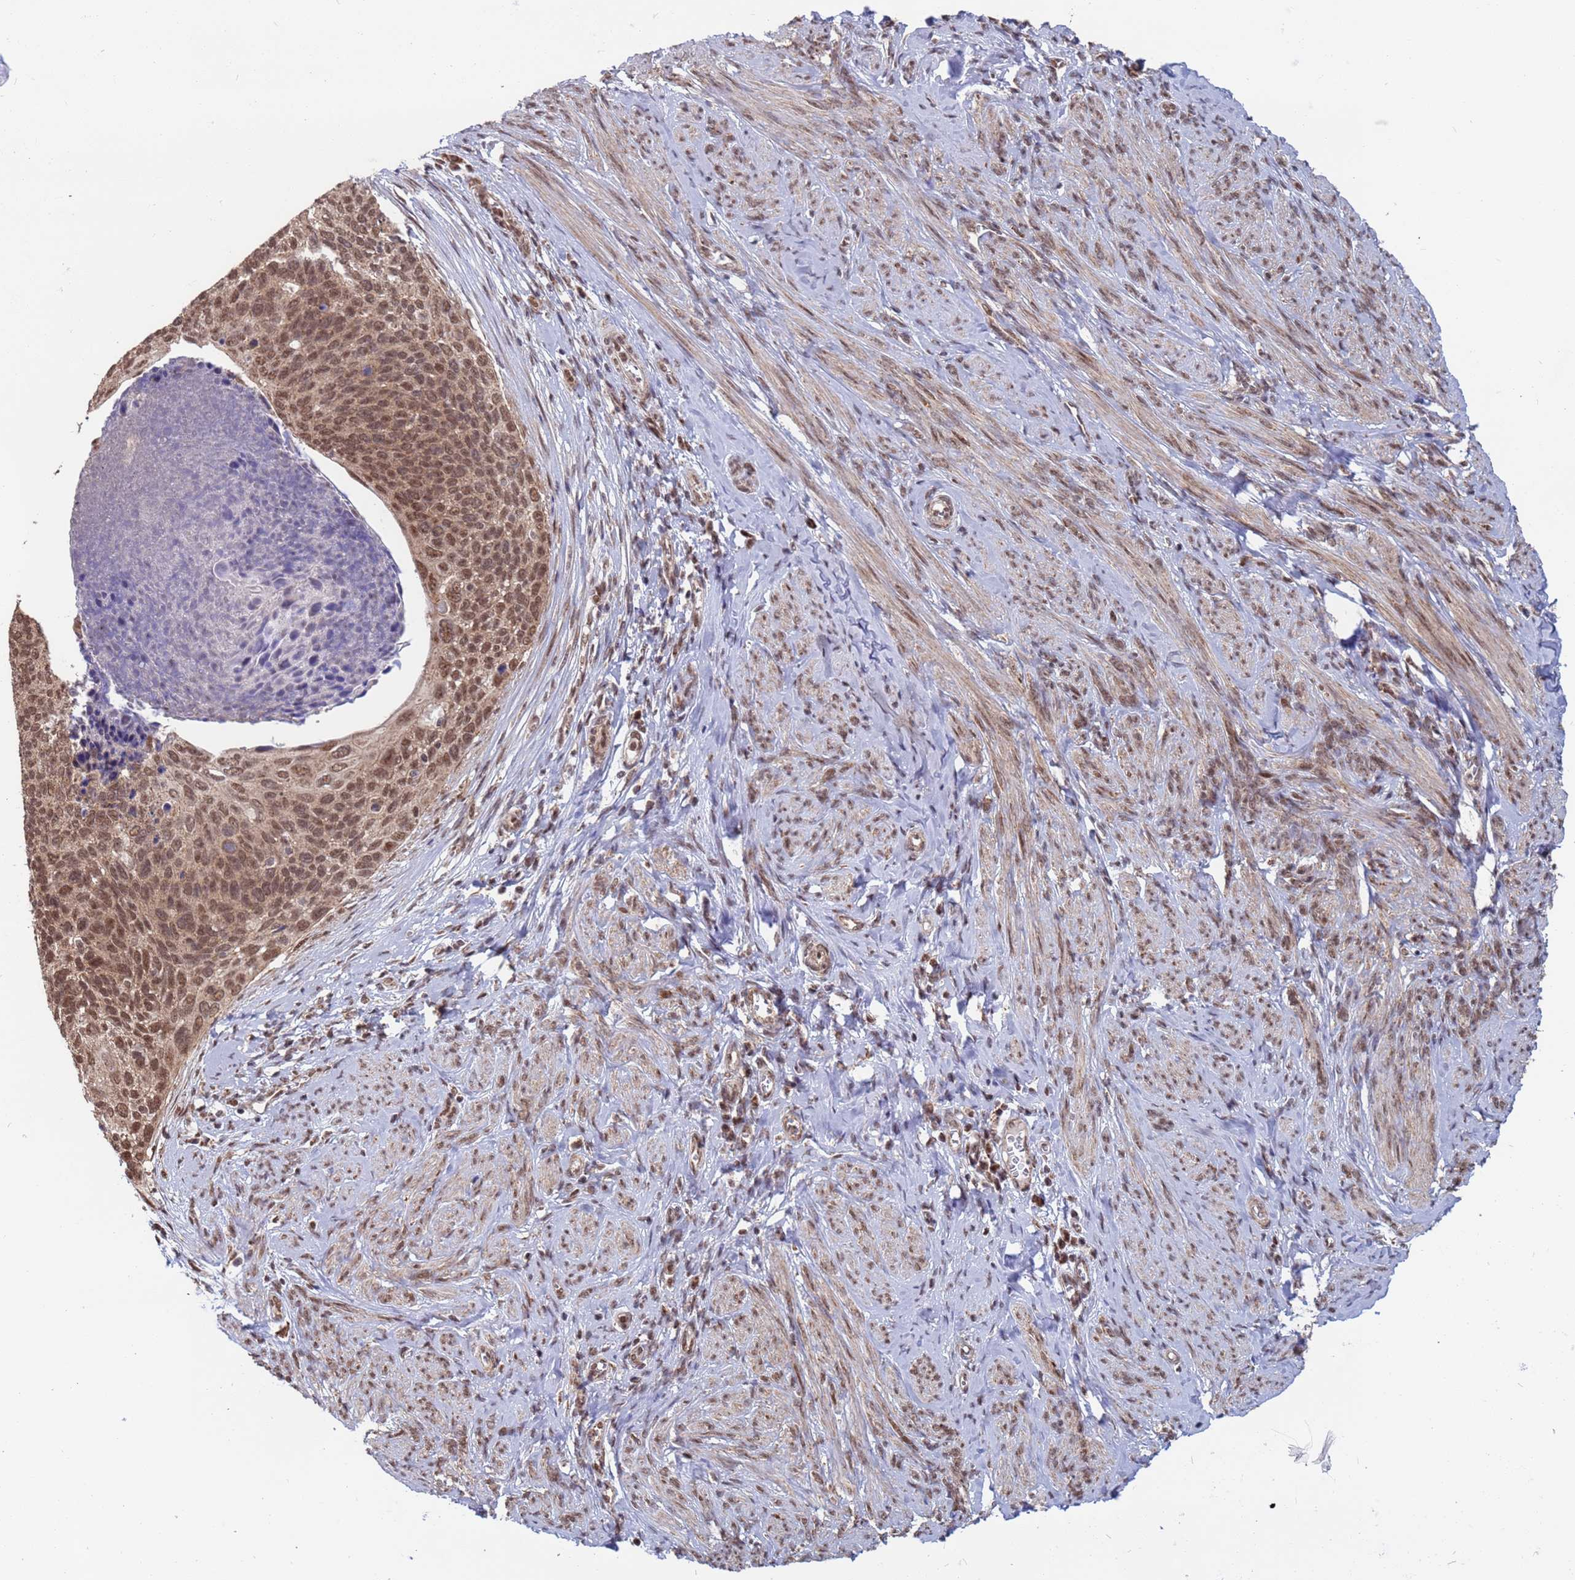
{"staining": {"intensity": "moderate", "quantity": ">75%", "location": "nuclear"}, "tissue": "cervical cancer", "cell_type": "Tumor cells", "image_type": "cancer", "snomed": [{"axis": "morphology", "description": "Squamous cell carcinoma, NOS"}, {"axis": "topography", "description": "Cervix"}], "caption": "Immunohistochemistry (DAB (3,3'-diaminobenzidine)) staining of cervical squamous cell carcinoma demonstrates moderate nuclear protein staining in approximately >75% of tumor cells.", "gene": "DENND2B", "patient": {"sex": "female", "age": 80}}